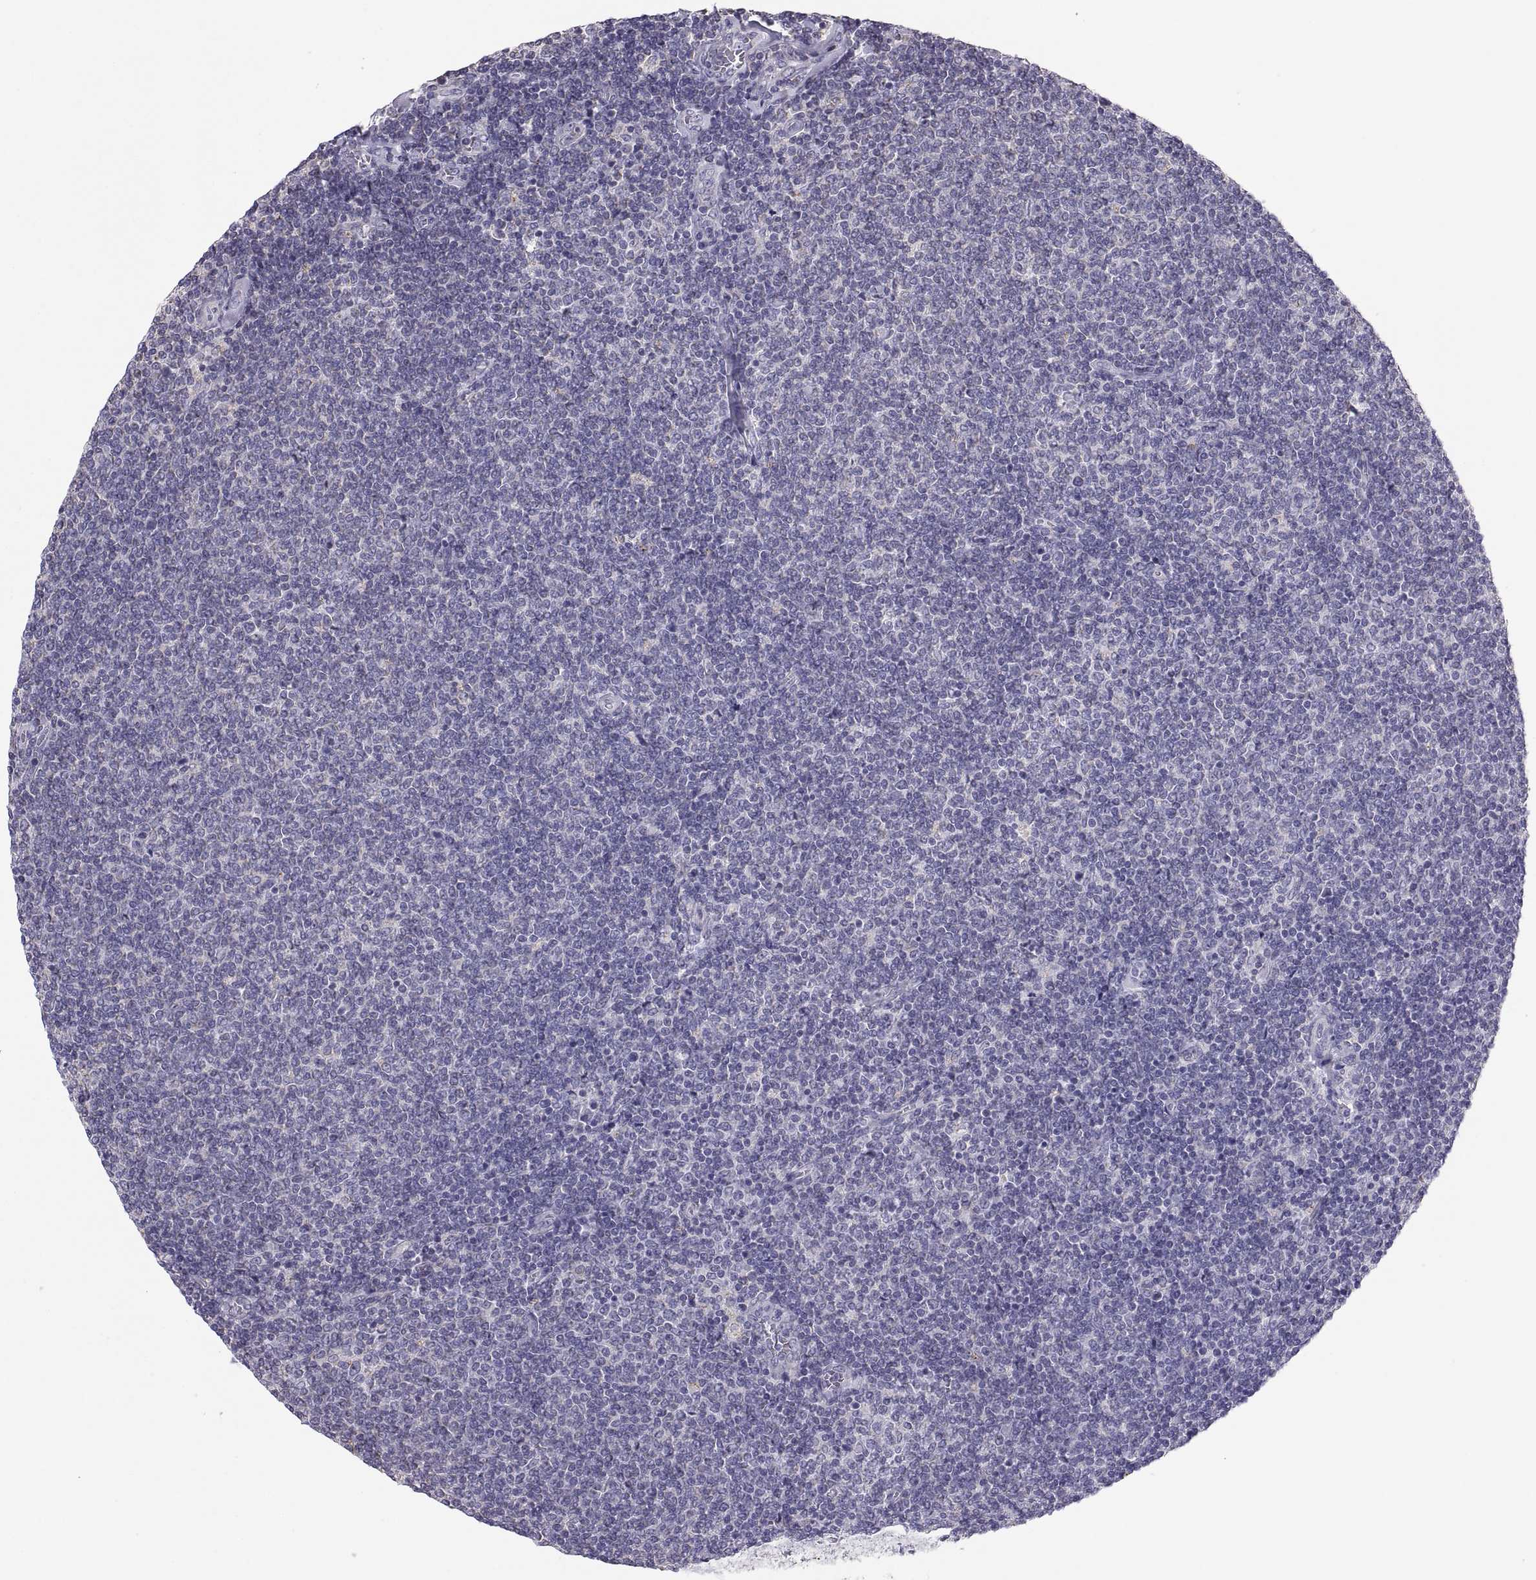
{"staining": {"intensity": "negative", "quantity": "none", "location": "none"}, "tissue": "lymphoma", "cell_type": "Tumor cells", "image_type": "cancer", "snomed": [{"axis": "morphology", "description": "Malignant lymphoma, non-Hodgkin's type, Low grade"}, {"axis": "topography", "description": "Lymph node"}], "caption": "Low-grade malignant lymphoma, non-Hodgkin's type stained for a protein using immunohistochemistry (IHC) demonstrates no staining tumor cells.", "gene": "TNNC1", "patient": {"sex": "male", "age": 52}}